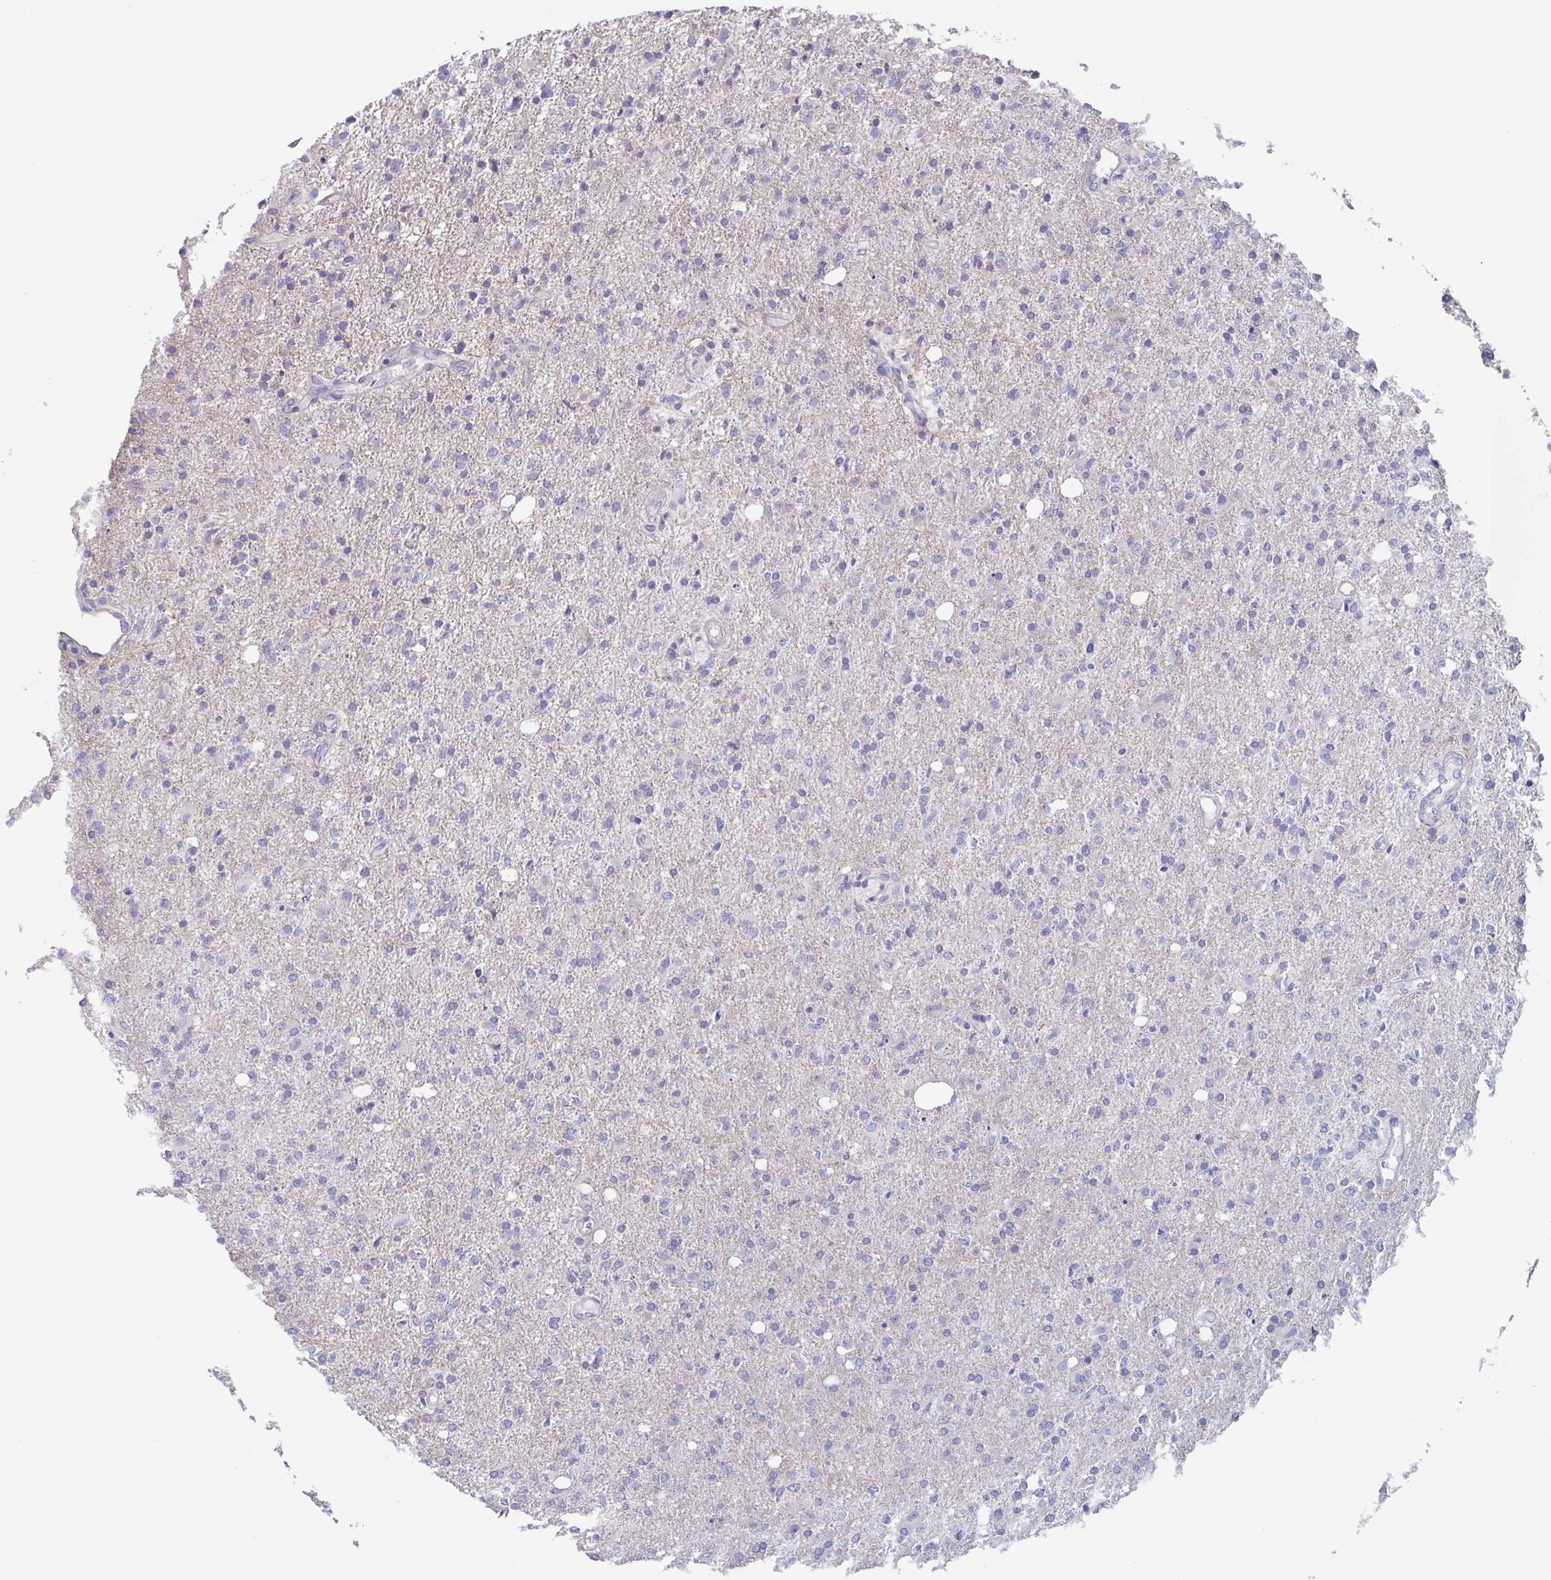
{"staining": {"intensity": "negative", "quantity": "none", "location": "none"}, "tissue": "glioma", "cell_type": "Tumor cells", "image_type": "cancer", "snomed": [{"axis": "morphology", "description": "Glioma, malignant, High grade"}, {"axis": "topography", "description": "Cerebral cortex"}], "caption": "This histopathology image is of glioma stained with immunohistochemistry to label a protein in brown with the nuclei are counter-stained blue. There is no positivity in tumor cells.", "gene": "BPI", "patient": {"sex": "male", "age": 70}}